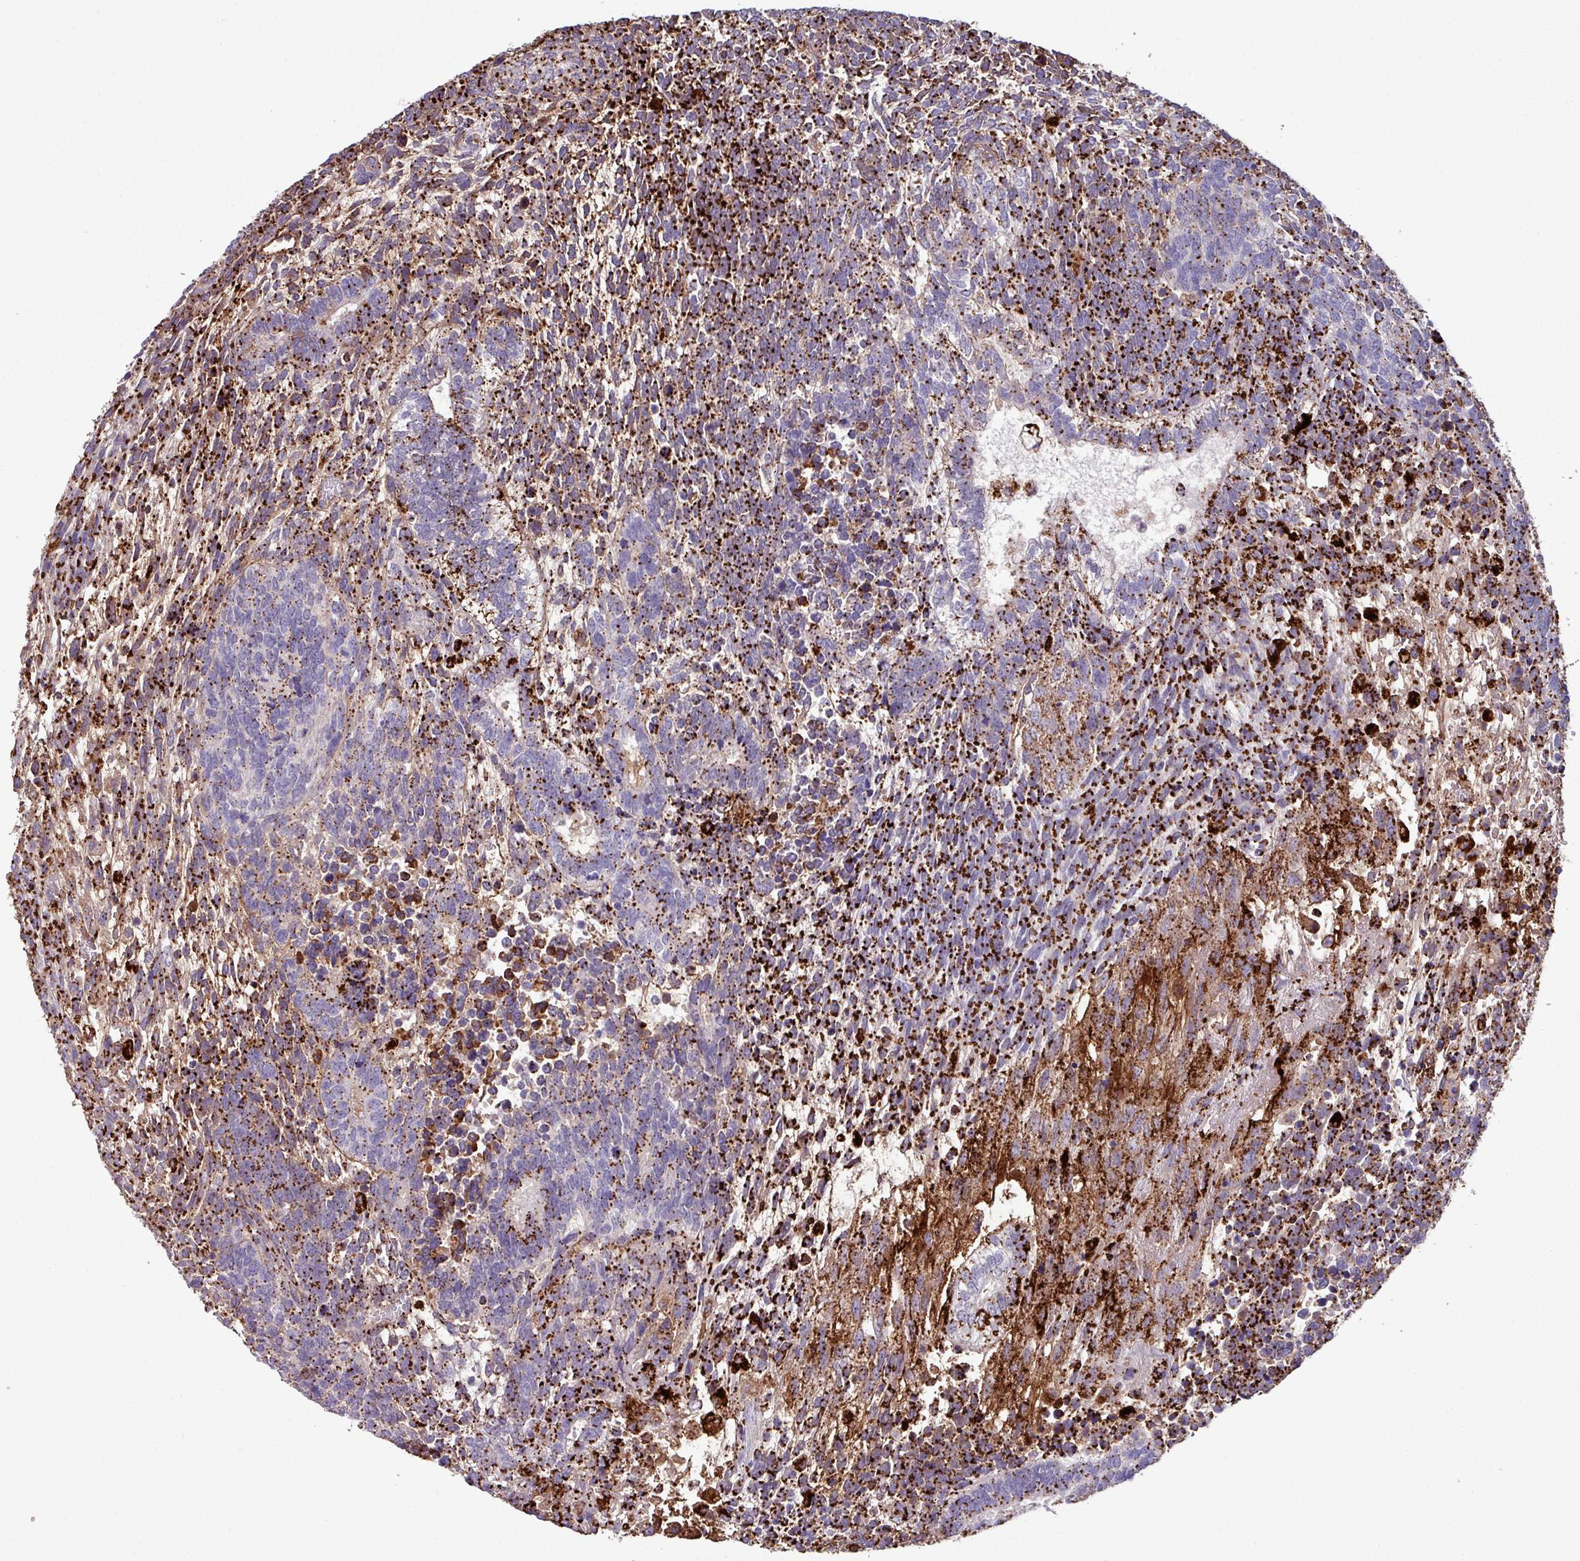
{"staining": {"intensity": "strong", "quantity": "25%-75%", "location": "cytoplasmic/membranous"}, "tissue": "testis cancer", "cell_type": "Tumor cells", "image_type": "cancer", "snomed": [{"axis": "morphology", "description": "Carcinoma, Embryonal, NOS"}, {"axis": "topography", "description": "Testis"}], "caption": "Tumor cells exhibit high levels of strong cytoplasmic/membranous staining in approximately 25%-75% of cells in testis cancer. The staining was performed using DAB to visualize the protein expression in brown, while the nuclei were stained in blue with hematoxylin (Magnification: 20x).", "gene": "PLIN2", "patient": {"sex": "male", "age": 23}}